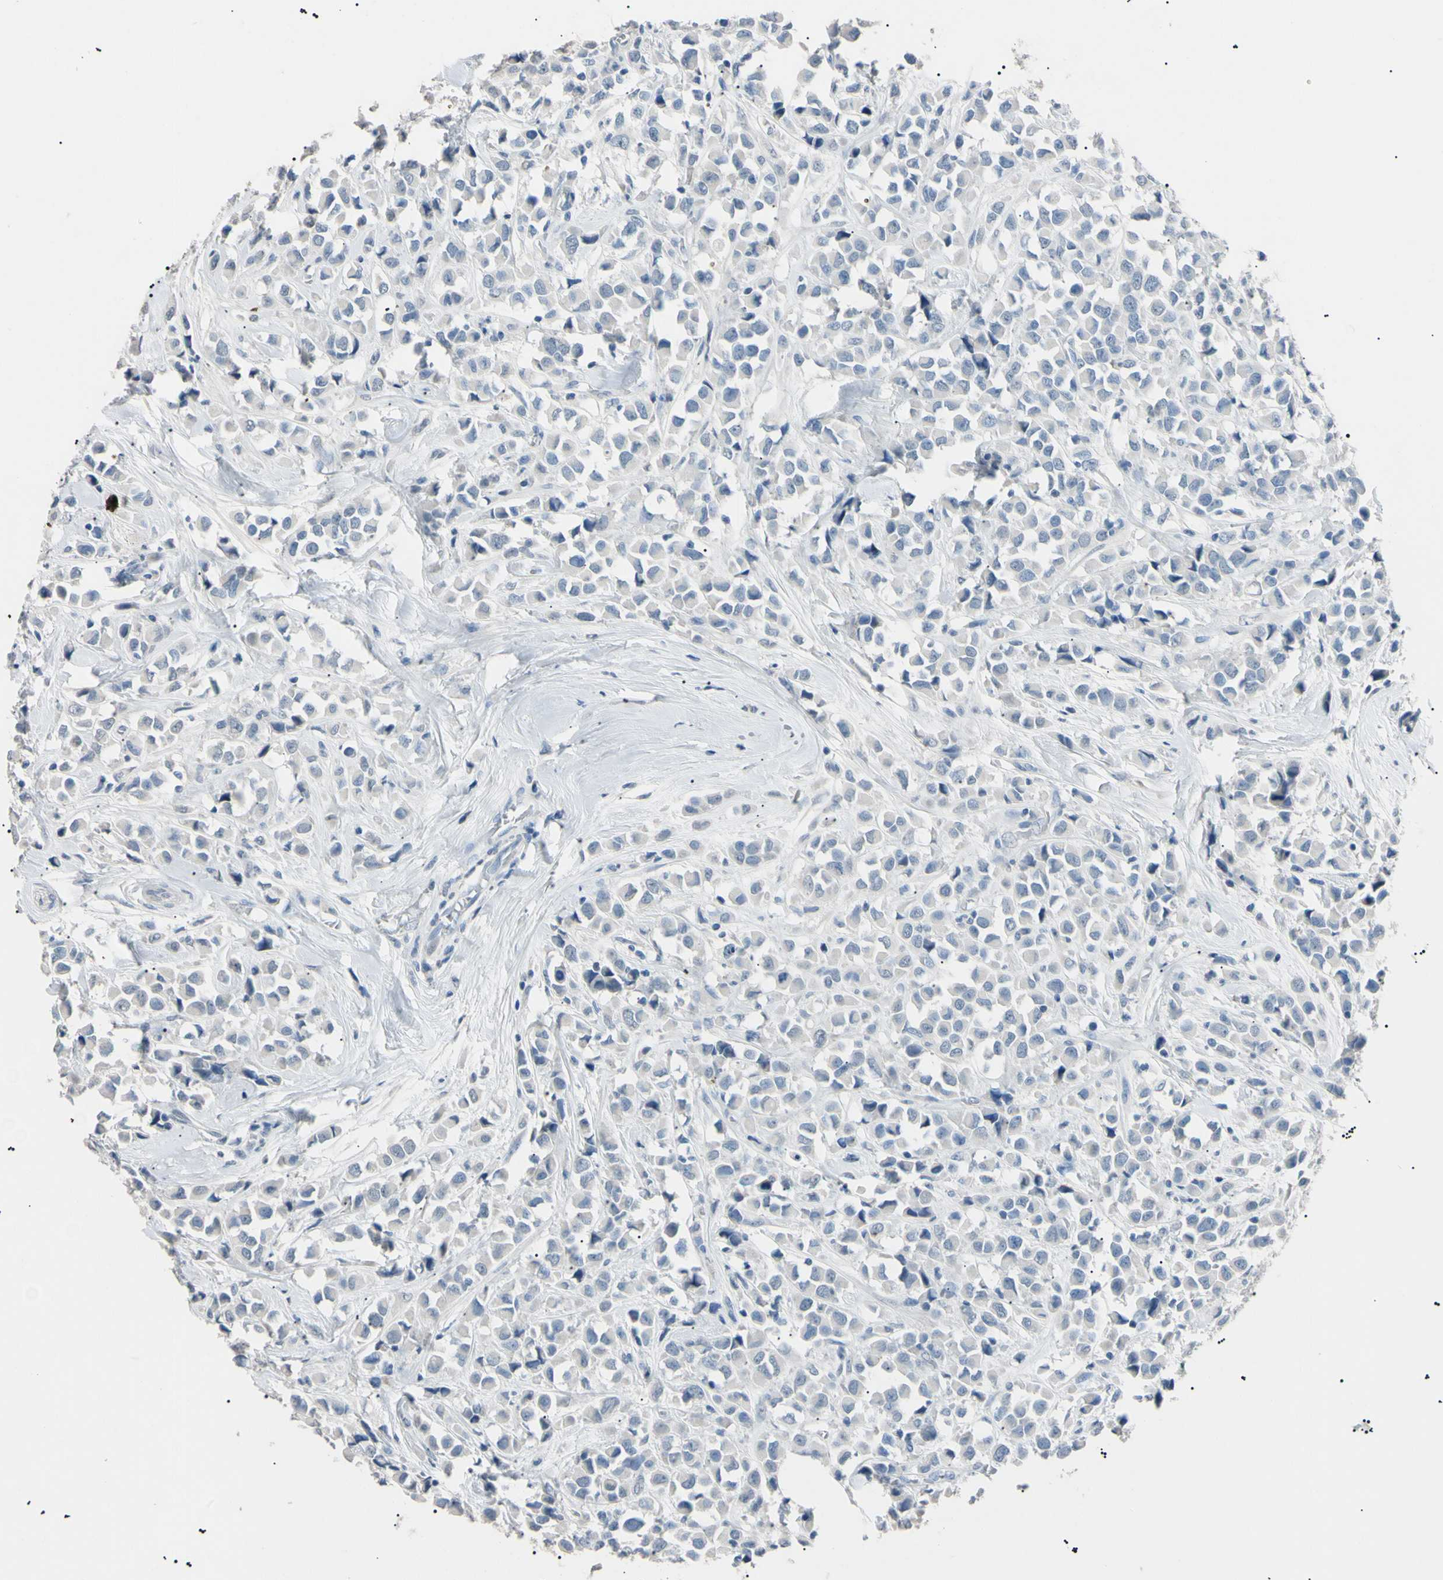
{"staining": {"intensity": "negative", "quantity": "none", "location": "none"}, "tissue": "breast cancer", "cell_type": "Tumor cells", "image_type": "cancer", "snomed": [{"axis": "morphology", "description": "Duct carcinoma"}, {"axis": "topography", "description": "Breast"}], "caption": "Breast infiltrating ductal carcinoma stained for a protein using IHC demonstrates no expression tumor cells.", "gene": "CGB3", "patient": {"sex": "female", "age": 64}}